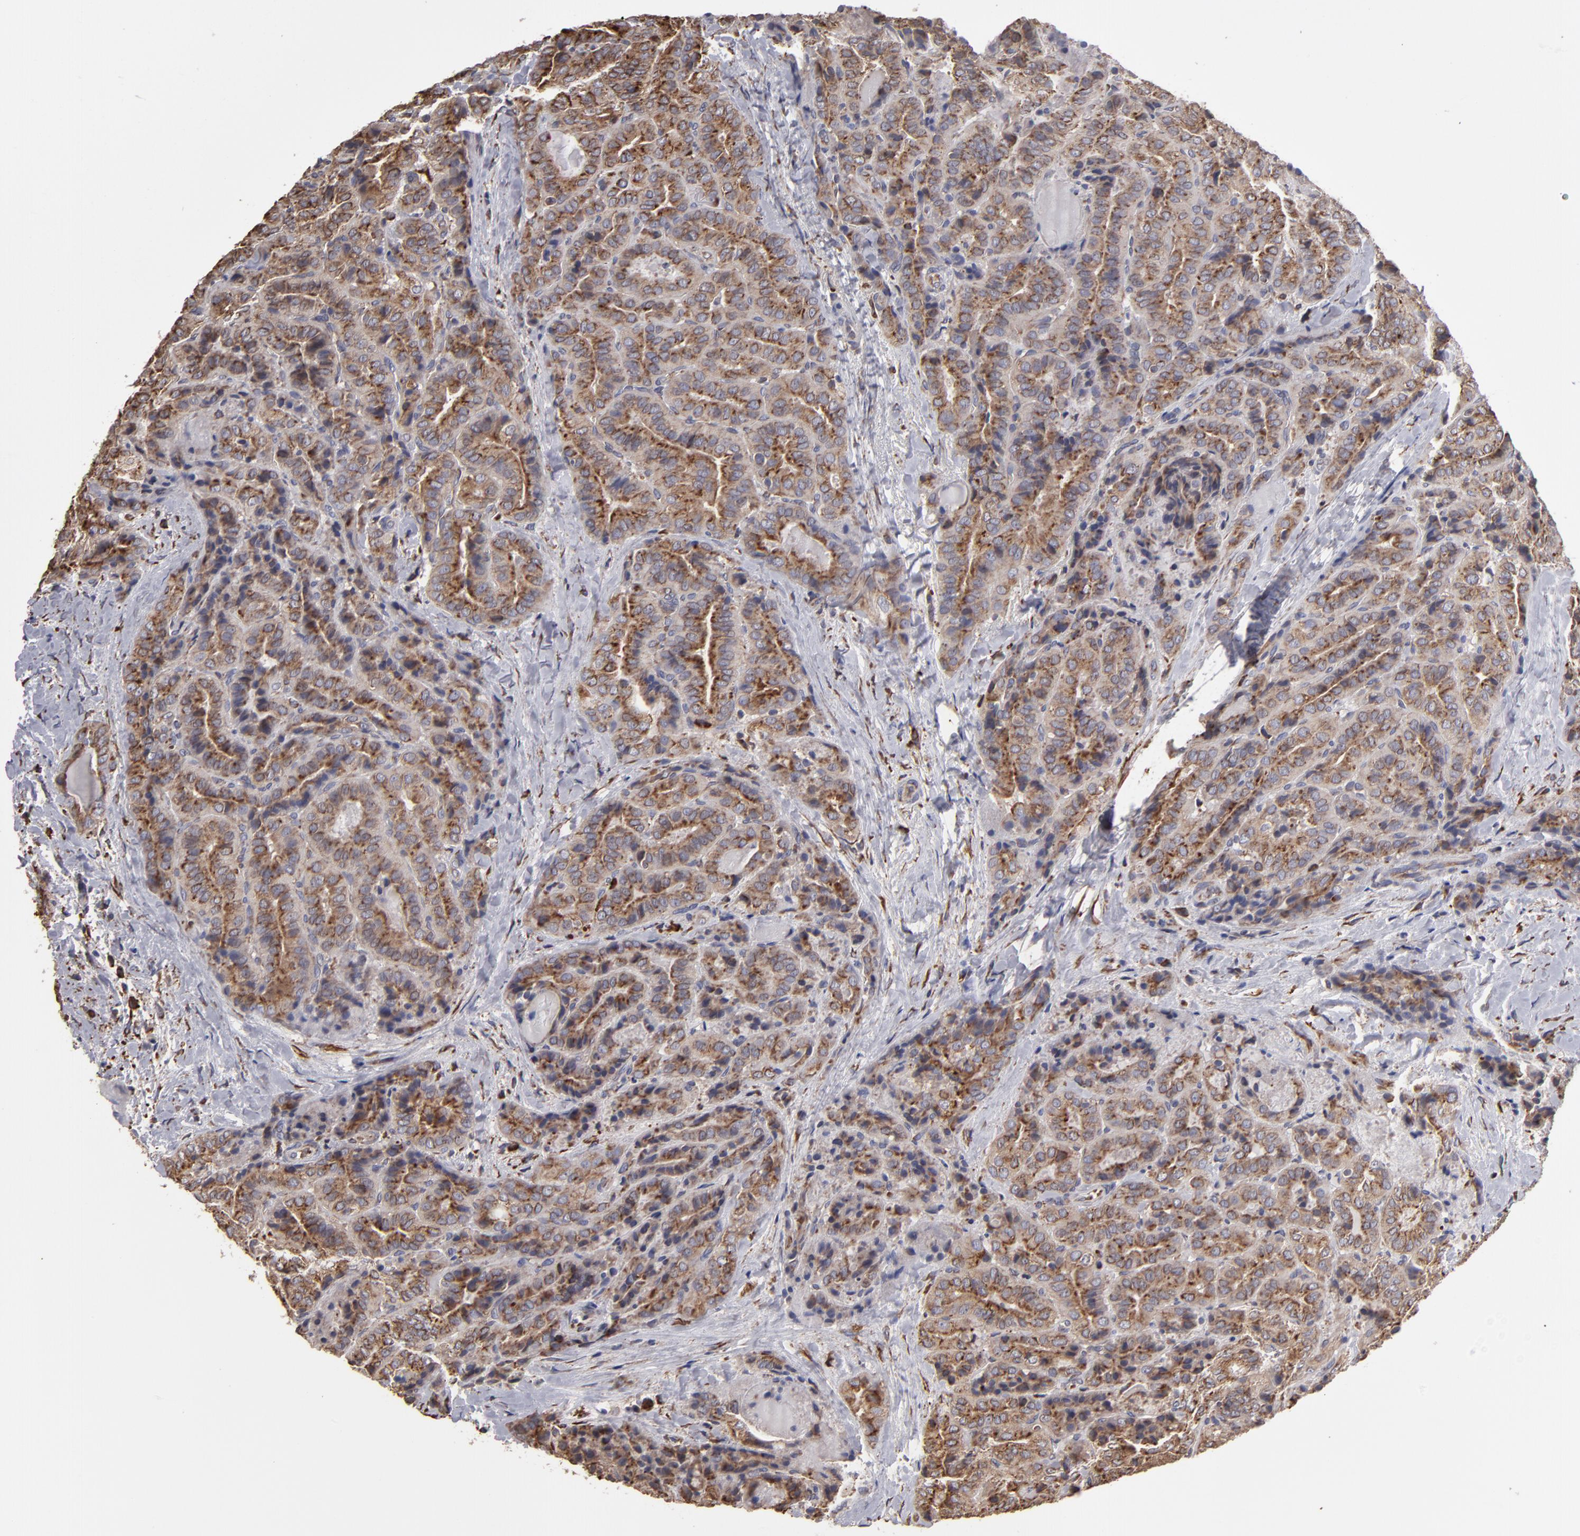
{"staining": {"intensity": "moderate", "quantity": ">75%", "location": "cytoplasmic/membranous"}, "tissue": "thyroid cancer", "cell_type": "Tumor cells", "image_type": "cancer", "snomed": [{"axis": "morphology", "description": "Papillary adenocarcinoma, NOS"}, {"axis": "topography", "description": "Thyroid gland"}], "caption": "Protein expression analysis of thyroid cancer displays moderate cytoplasmic/membranous staining in approximately >75% of tumor cells.", "gene": "SND1", "patient": {"sex": "female", "age": 71}}